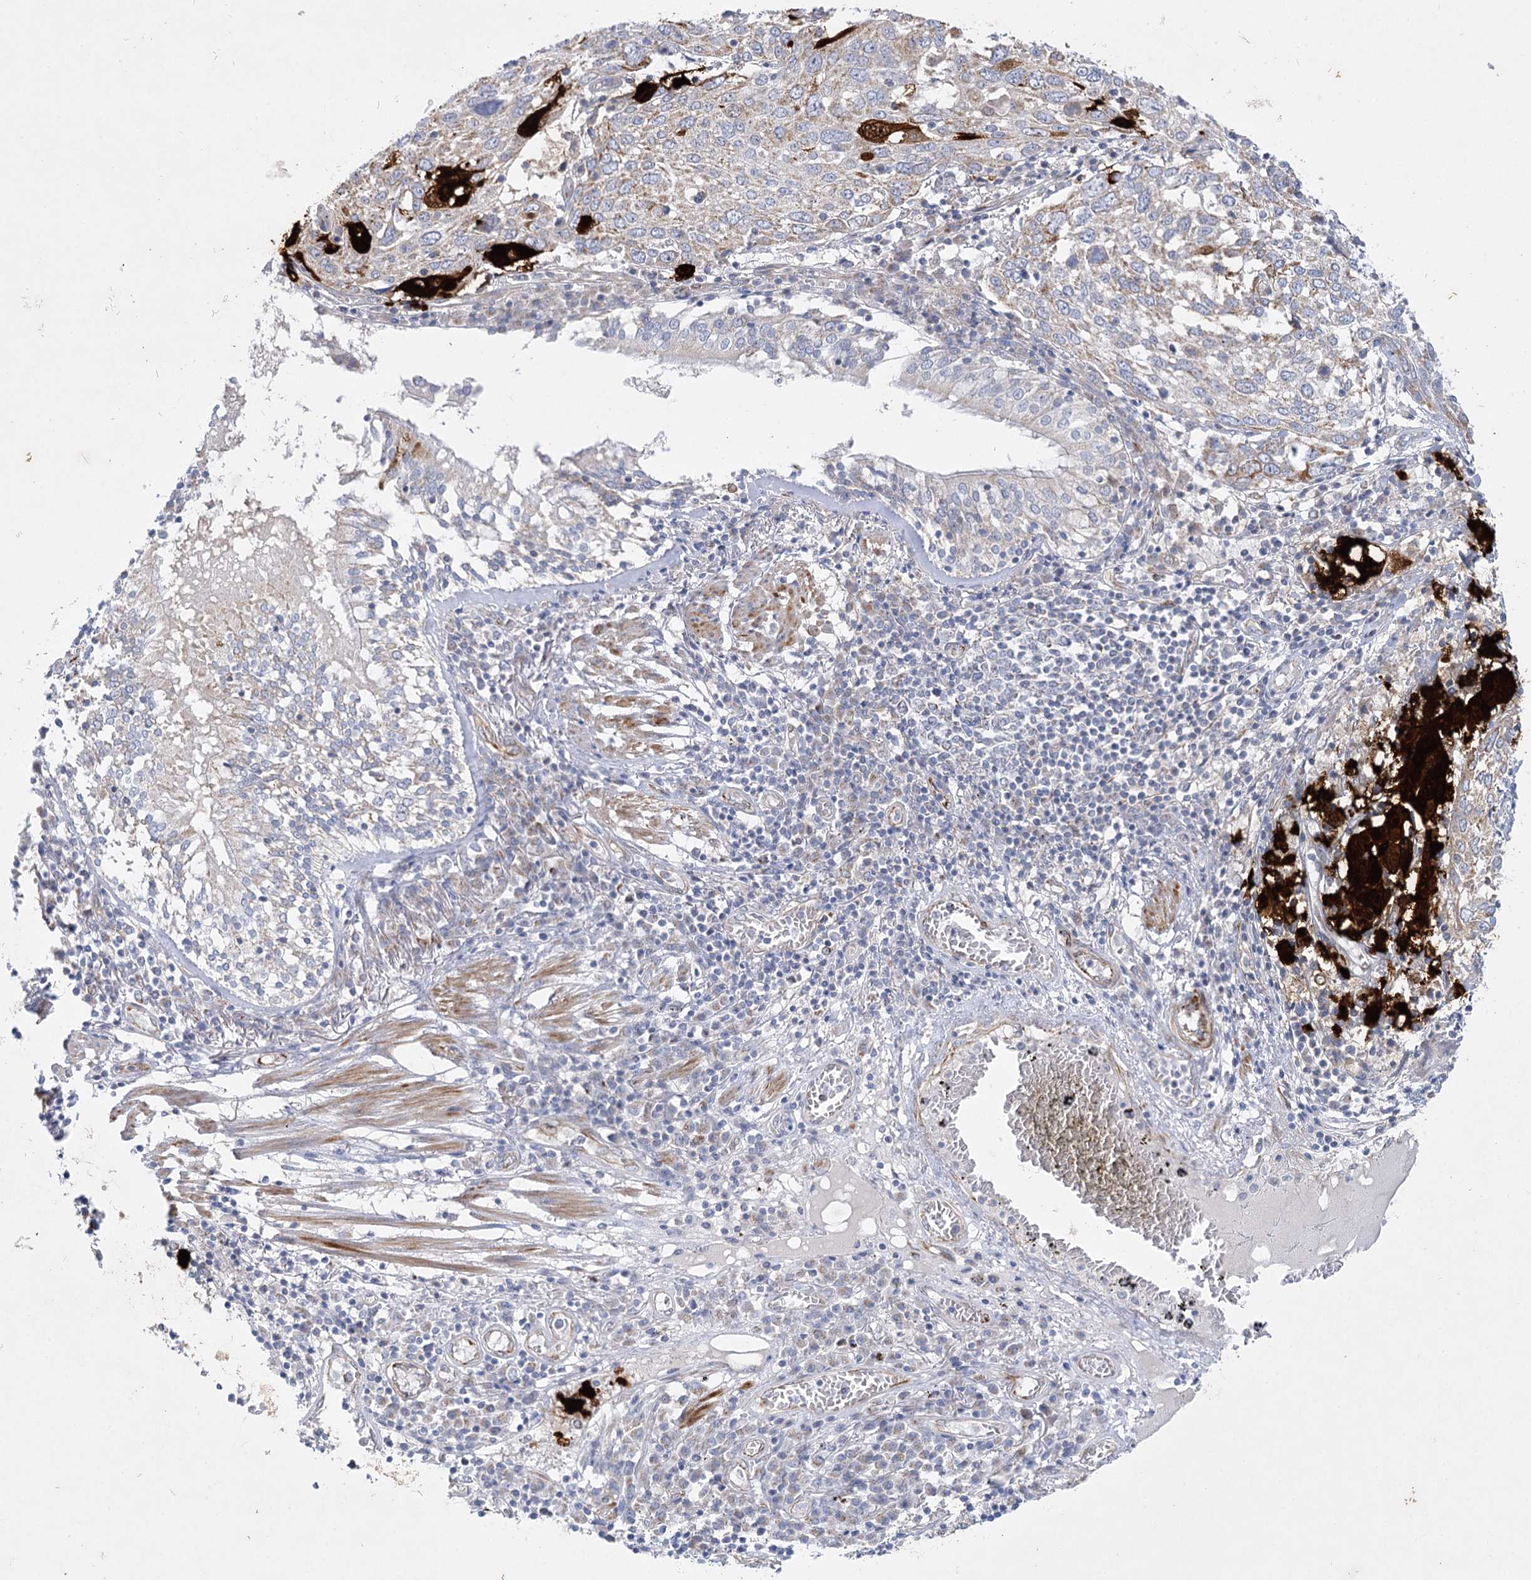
{"staining": {"intensity": "negative", "quantity": "none", "location": "none"}, "tissue": "lung cancer", "cell_type": "Tumor cells", "image_type": "cancer", "snomed": [{"axis": "morphology", "description": "Squamous cell carcinoma, NOS"}, {"axis": "topography", "description": "Lung"}], "caption": "An image of squamous cell carcinoma (lung) stained for a protein displays no brown staining in tumor cells.", "gene": "DHTKD1", "patient": {"sex": "male", "age": 65}}